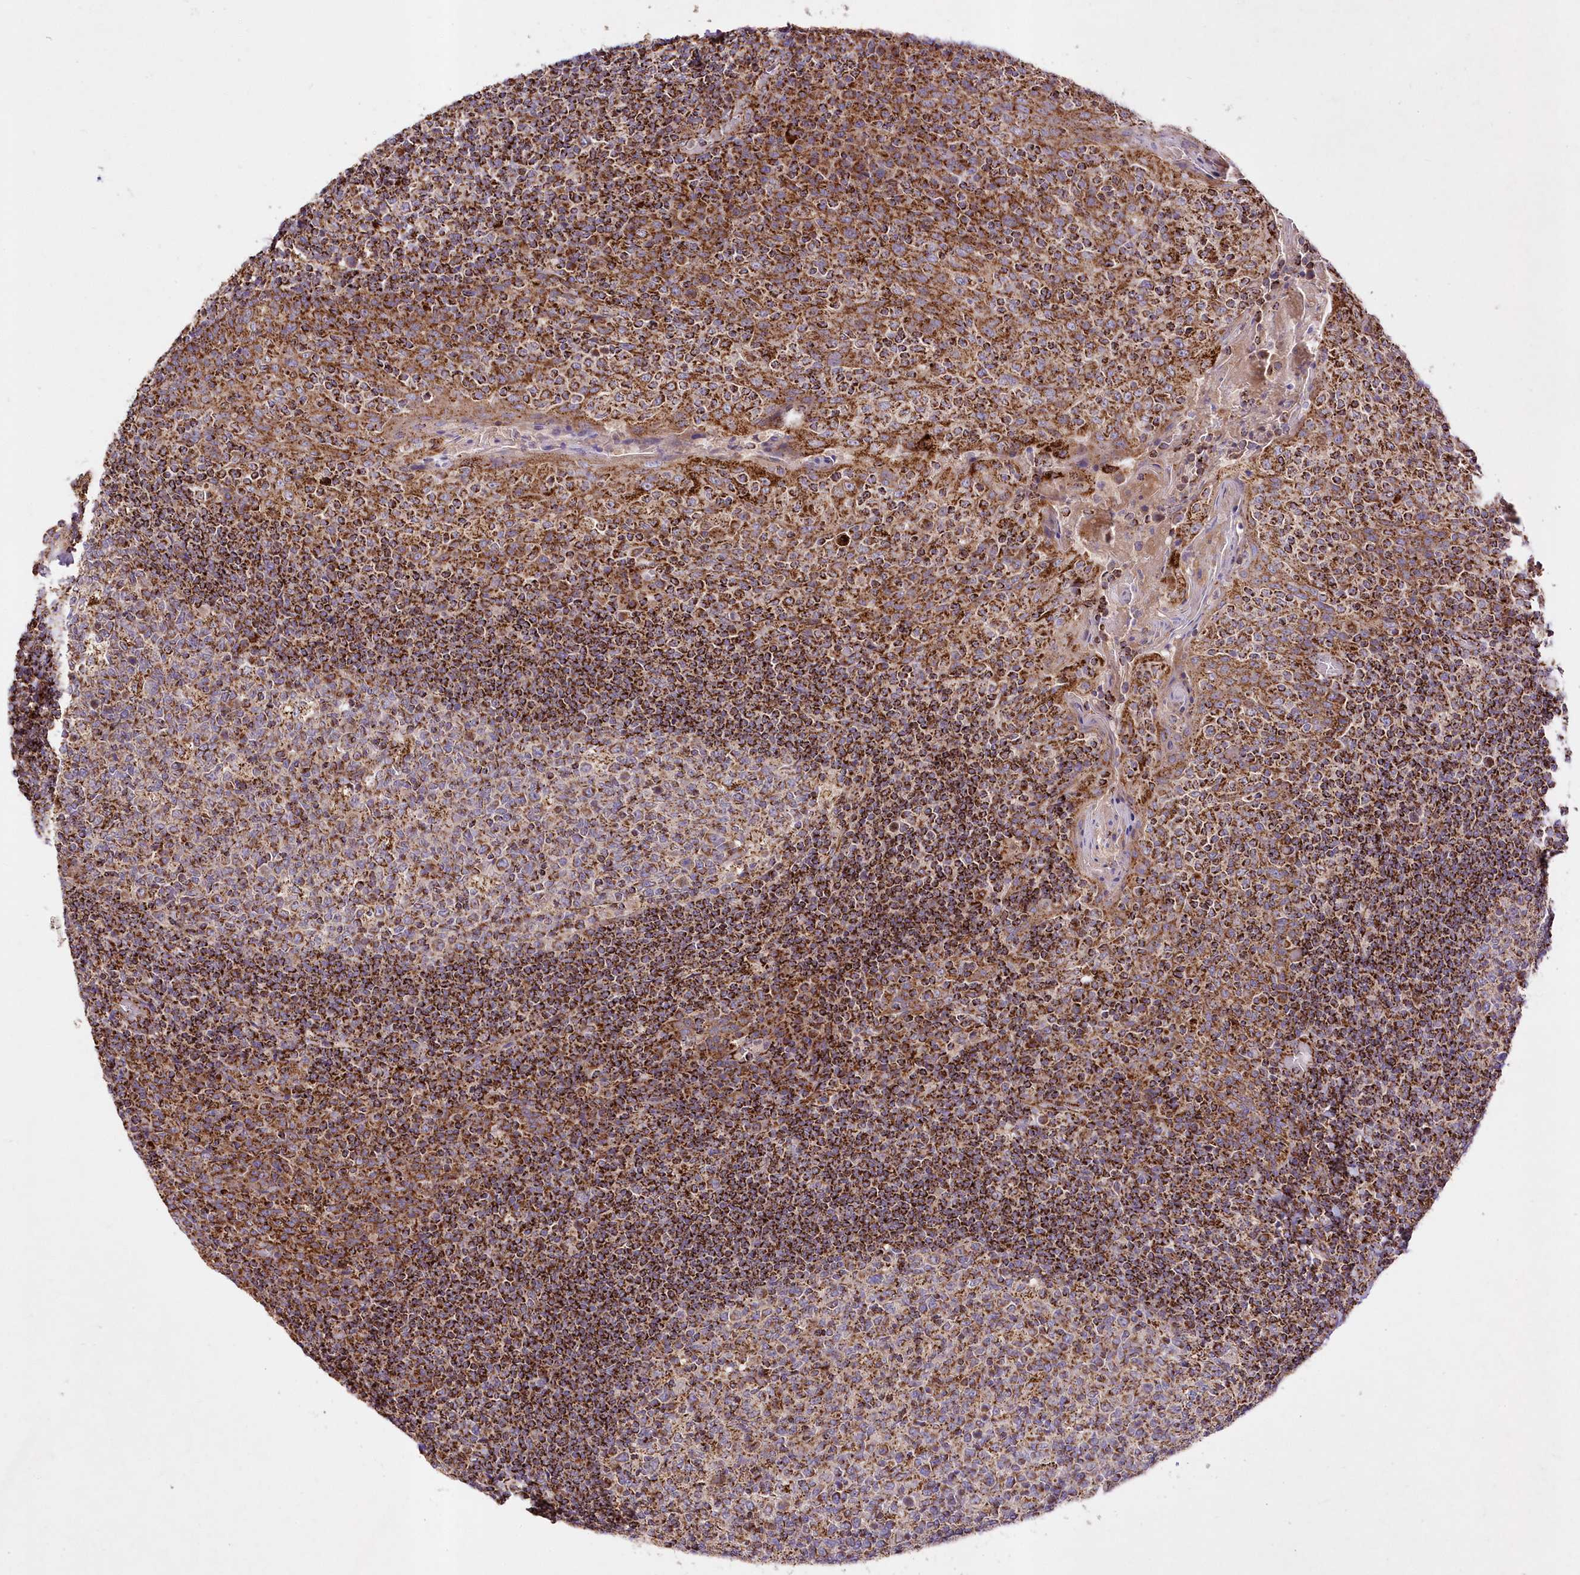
{"staining": {"intensity": "strong", "quantity": ">75%", "location": "cytoplasmic/membranous"}, "tissue": "tonsil", "cell_type": "Germinal center cells", "image_type": "normal", "snomed": [{"axis": "morphology", "description": "Normal tissue, NOS"}, {"axis": "topography", "description": "Tonsil"}], "caption": "Protein analysis of benign tonsil reveals strong cytoplasmic/membranous positivity in approximately >75% of germinal center cells.", "gene": "ASNSD1", "patient": {"sex": "female", "age": 19}}